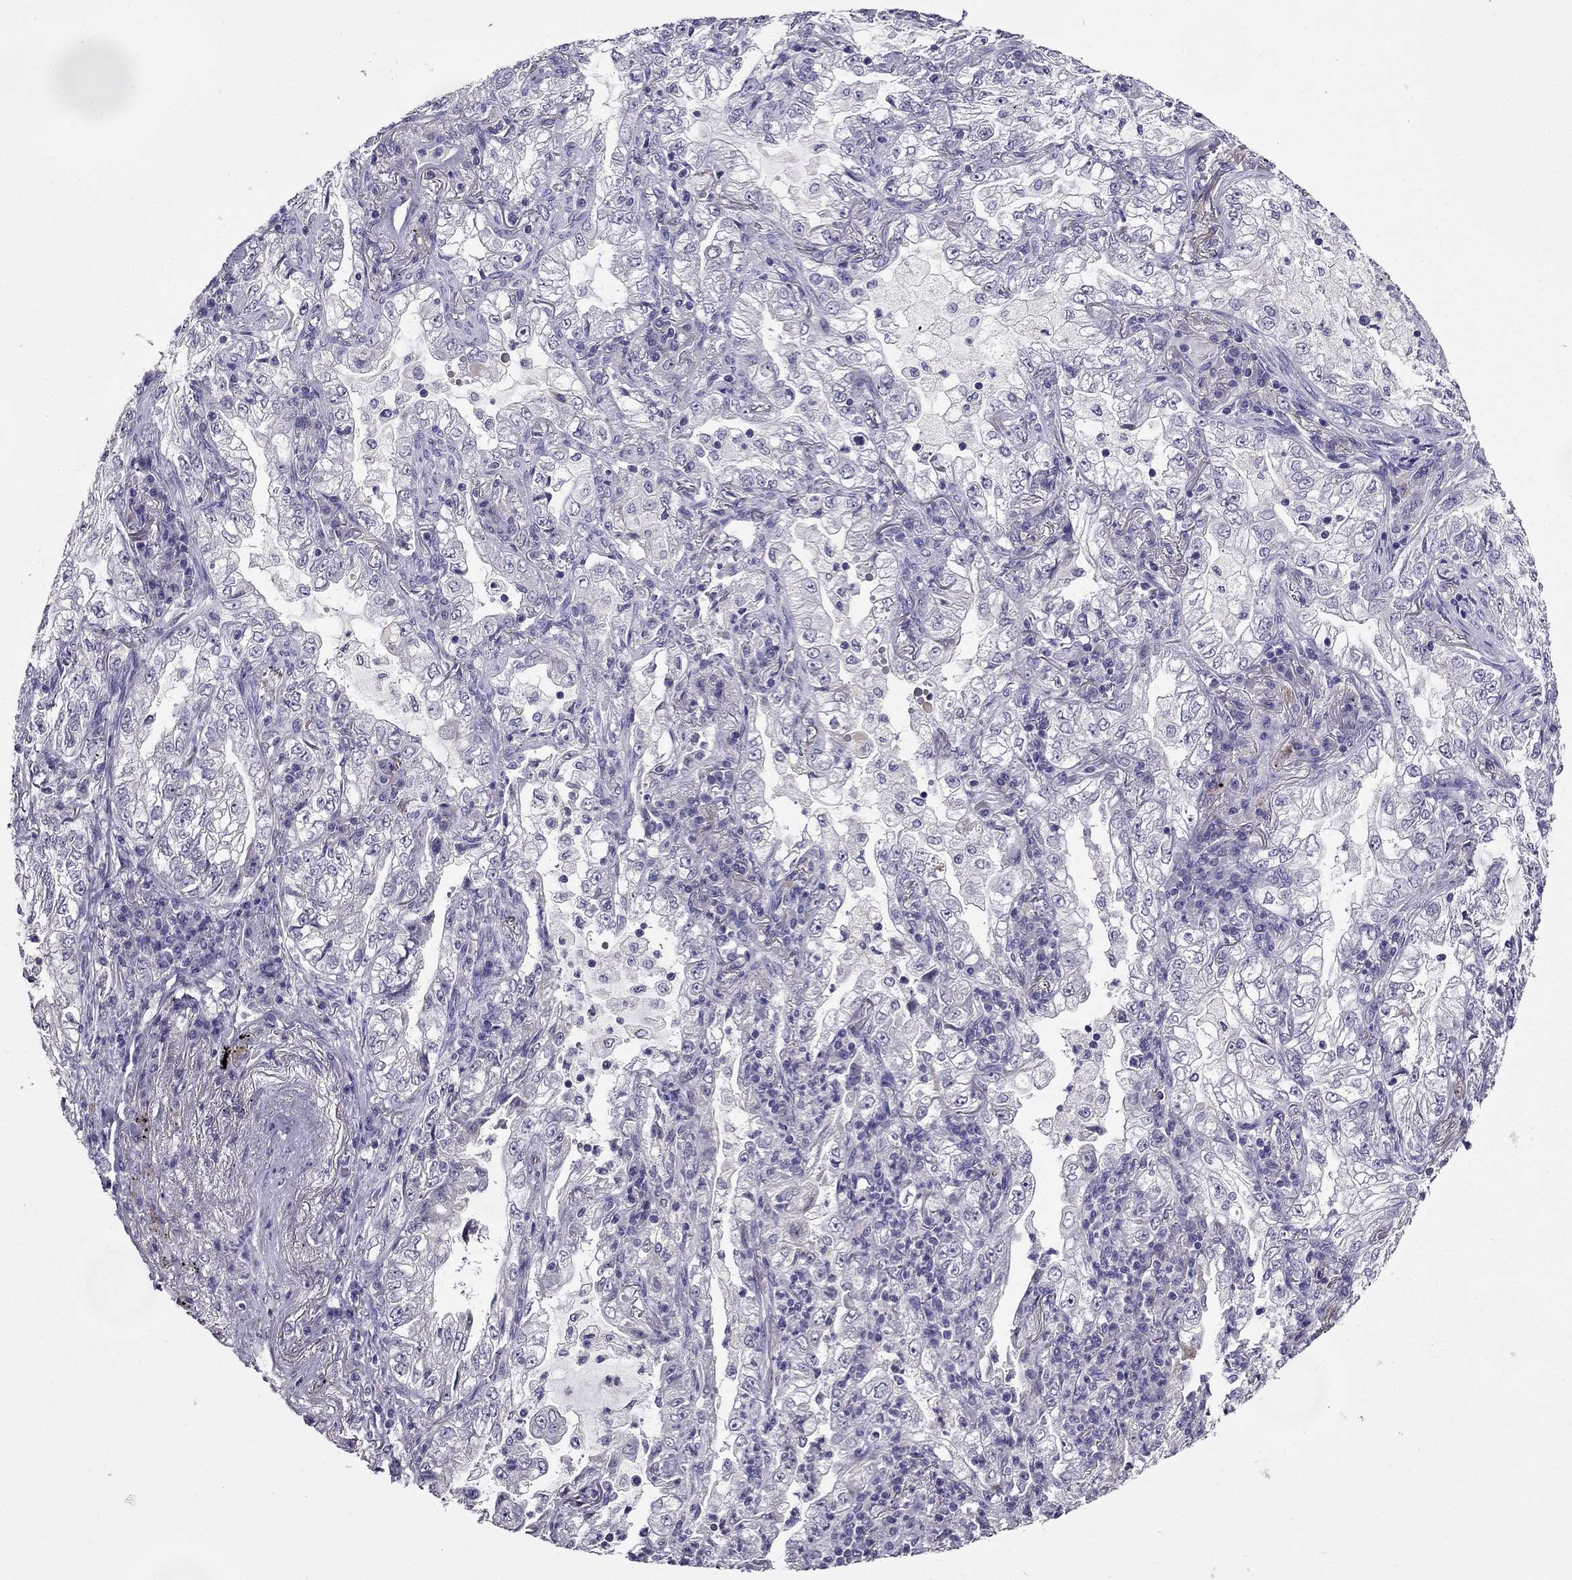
{"staining": {"intensity": "negative", "quantity": "none", "location": "none"}, "tissue": "lung cancer", "cell_type": "Tumor cells", "image_type": "cancer", "snomed": [{"axis": "morphology", "description": "Adenocarcinoma, NOS"}, {"axis": "topography", "description": "Lung"}], "caption": "Lung cancer (adenocarcinoma) was stained to show a protein in brown. There is no significant positivity in tumor cells.", "gene": "DUSP15", "patient": {"sex": "female", "age": 73}}